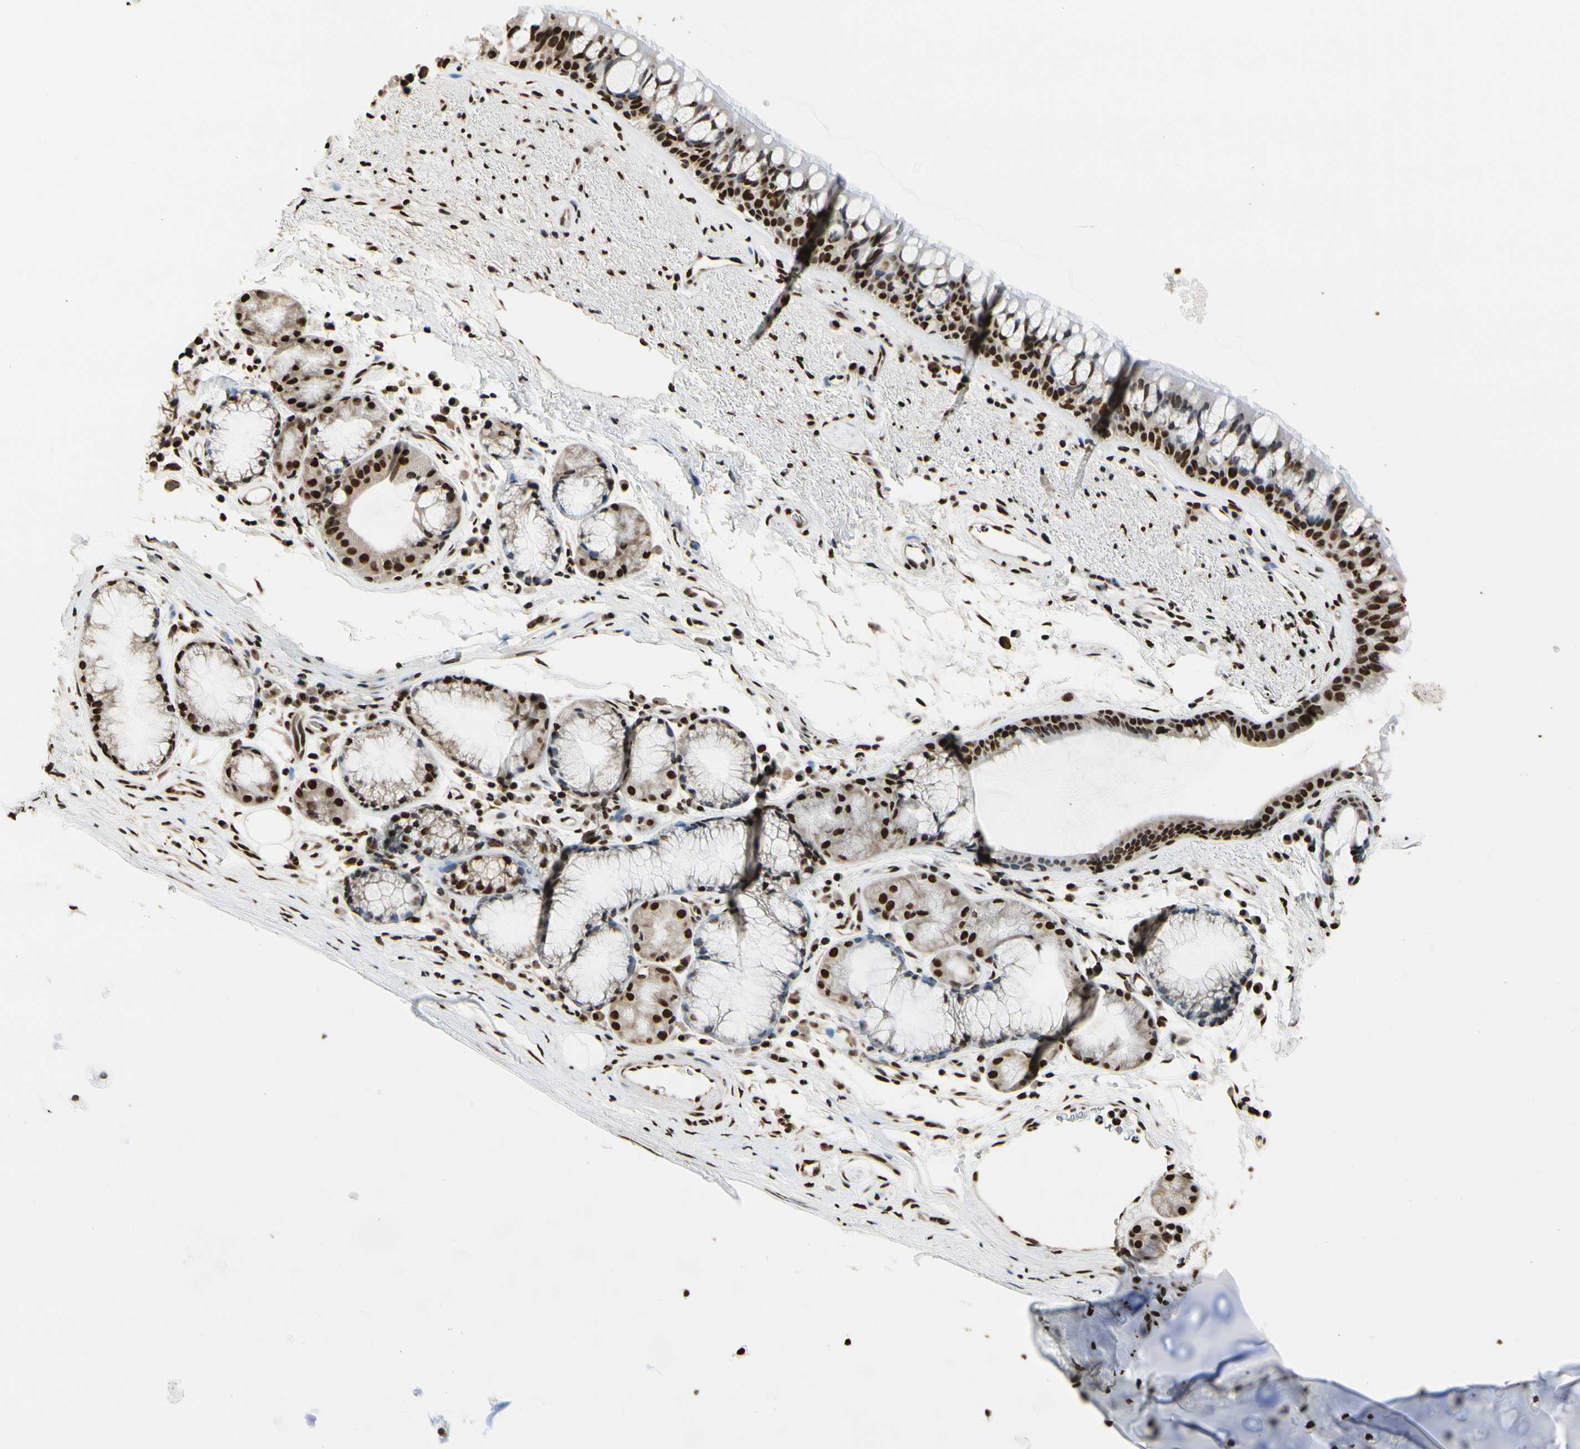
{"staining": {"intensity": "strong", "quantity": ">75%", "location": "nuclear"}, "tissue": "bronchus", "cell_type": "Respiratory epithelial cells", "image_type": "normal", "snomed": [{"axis": "morphology", "description": "Normal tissue, NOS"}, {"axis": "topography", "description": "Bronchus"}], "caption": "Brown immunohistochemical staining in benign human bronchus demonstrates strong nuclear staining in approximately >75% of respiratory epithelial cells. (DAB (3,3'-diaminobenzidine) IHC with brightfield microscopy, high magnification).", "gene": "HNRNPK", "patient": {"sex": "female", "age": 54}}